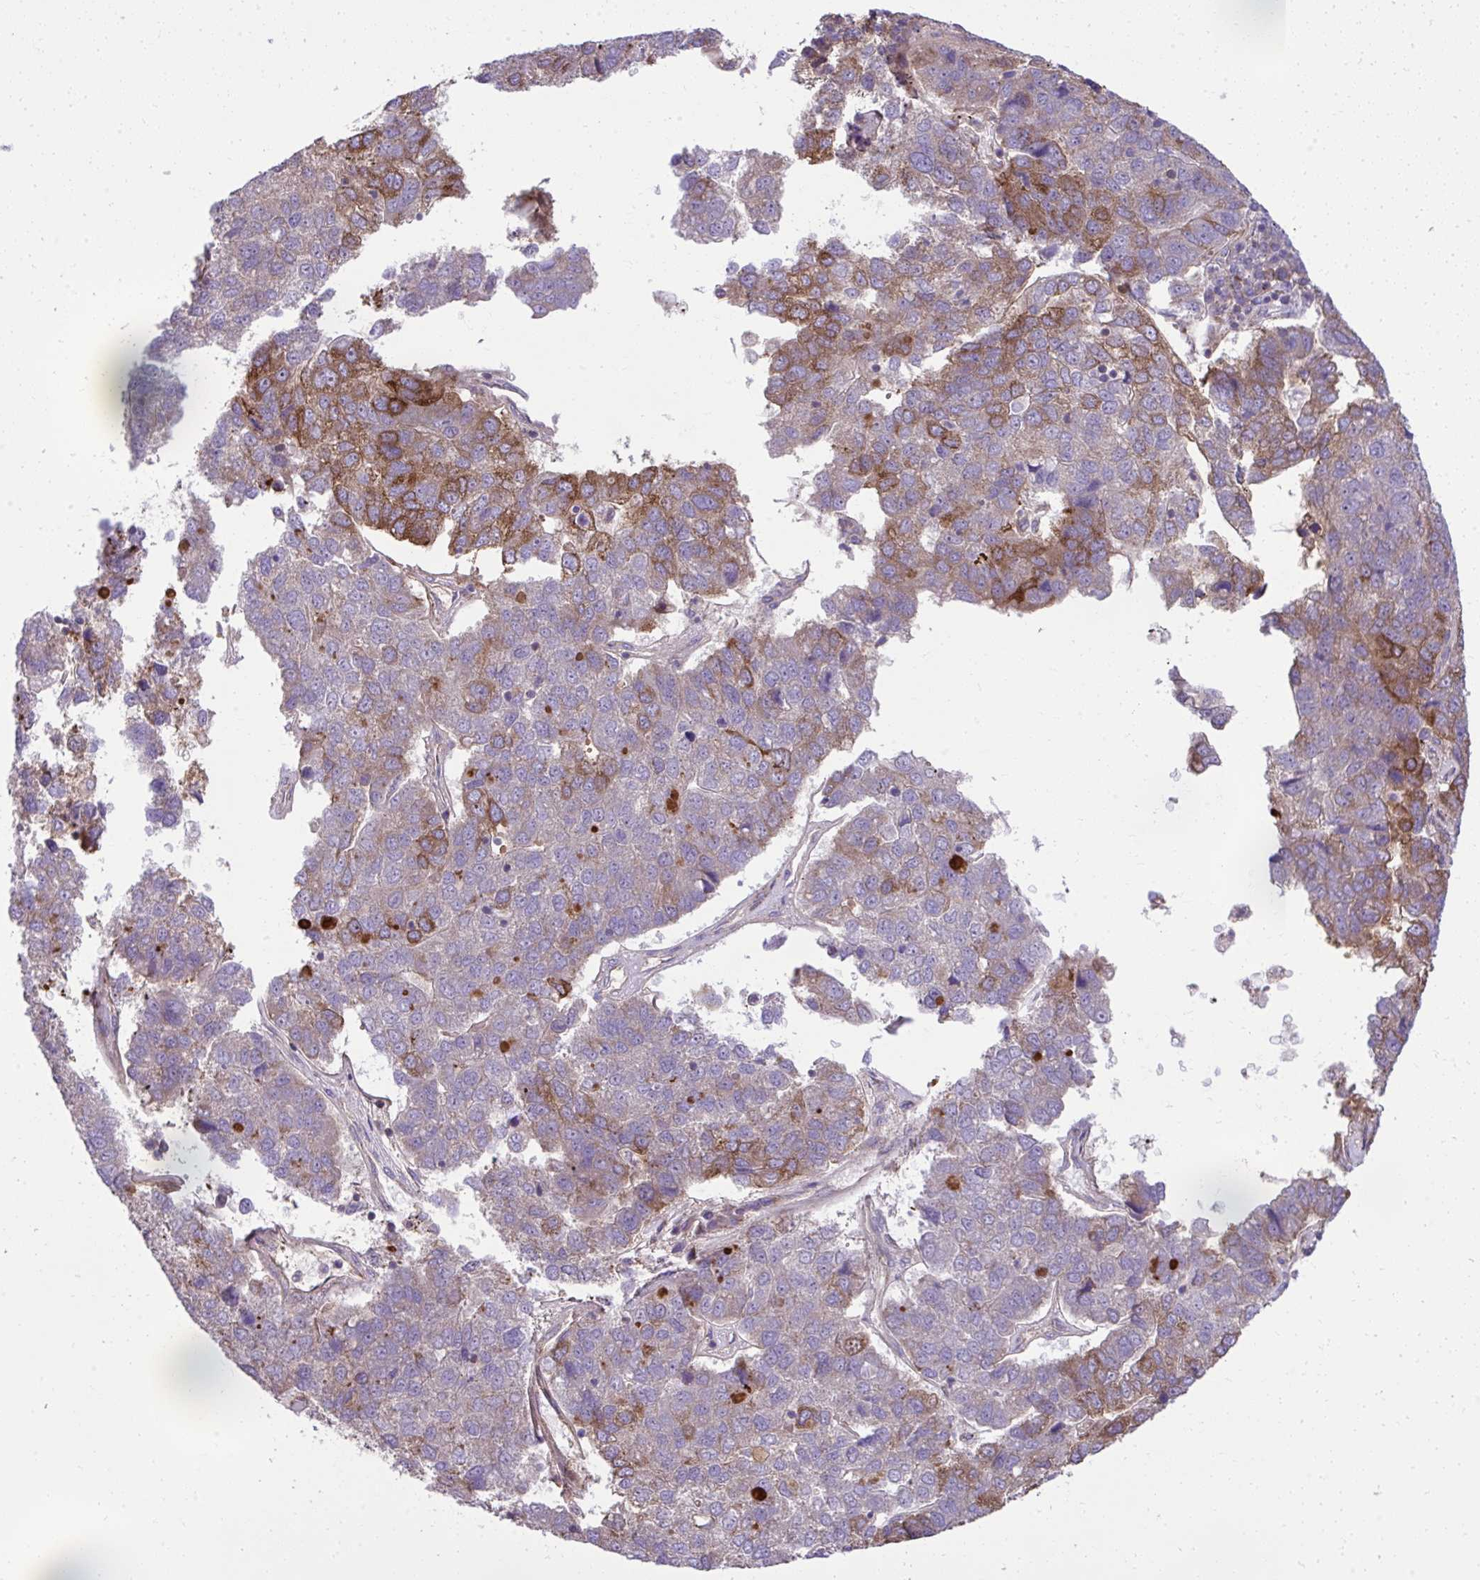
{"staining": {"intensity": "moderate", "quantity": "<25%", "location": "cytoplasmic/membranous"}, "tissue": "pancreatic cancer", "cell_type": "Tumor cells", "image_type": "cancer", "snomed": [{"axis": "morphology", "description": "Adenocarcinoma, NOS"}, {"axis": "topography", "description": "Pancreas"}], "caption": "A low amount of moderate cytoplasmic/membranous positivity is appreciated in approximately <25% of tumor cells in pancreatic adenocarcinoma tissue.", "gene": "NMNAT3", "patient": {"sex": "female", "age": 61}}